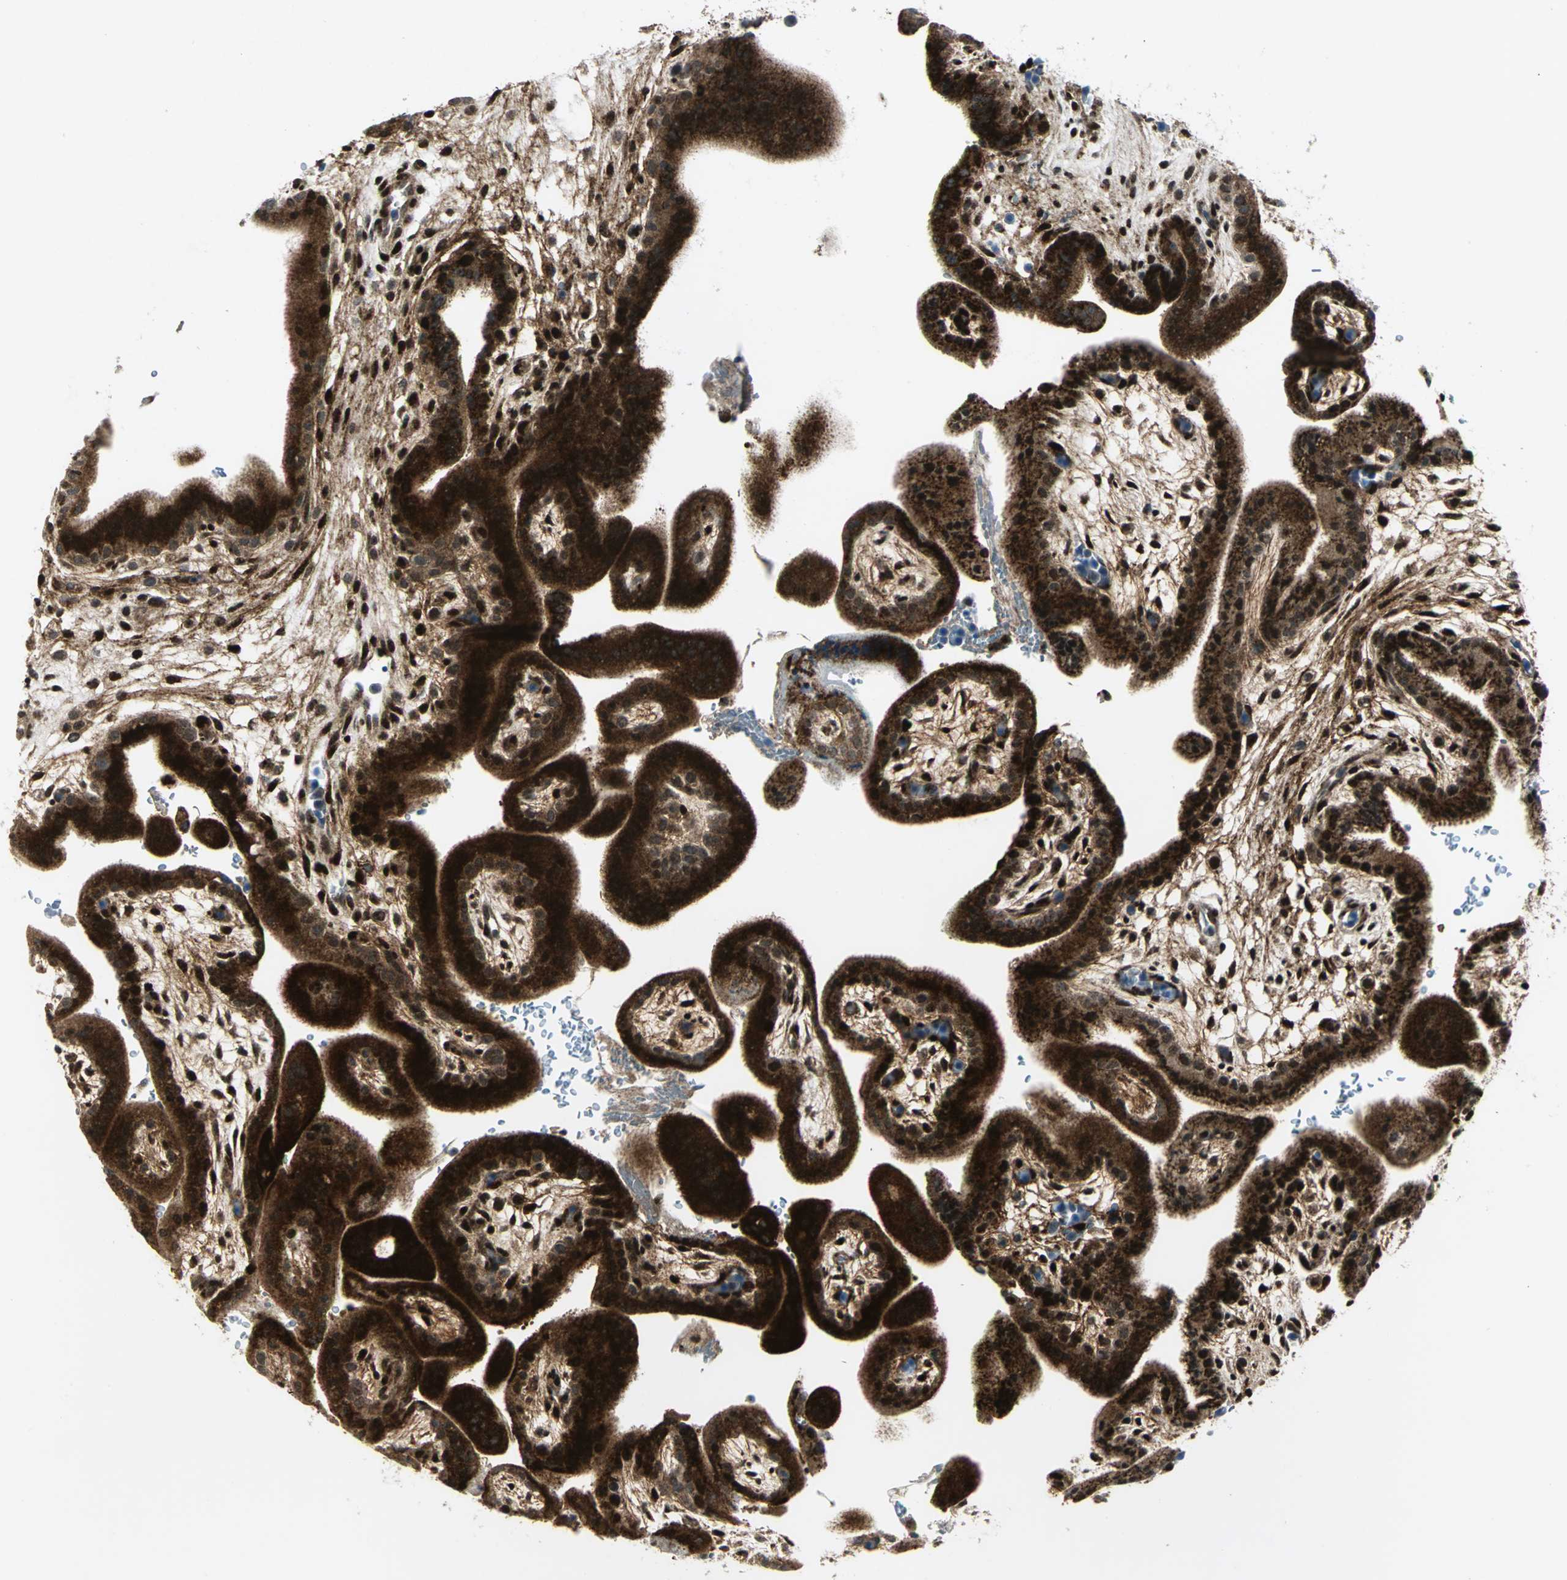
{"staining": {"intensity": "strong", "quantity": ">75%", "location": "cytoplasmic/membranous,nuclear"}, "tissue": "placenta", "cell_type": "Trophoblastic cells", "image_type": "normal", "snomed": [{"axis": "morphology", "description": "Normal tissue, NOS"}, {"axis": "topography", "description": "Placenta"}], "caption": "Benign placenta was stained to show a protein in brown. There is high levels of strong cytoplasmic/membranous,nuclear expression in approximately >75% of trophoblastic cells. (DAB (3,3'-diaminobenzidine) IHC, brown staining for protein, blue staining for nuclei).", "gene": "ATP6V1A", "patient": {"sex": "female", "age": 35}}